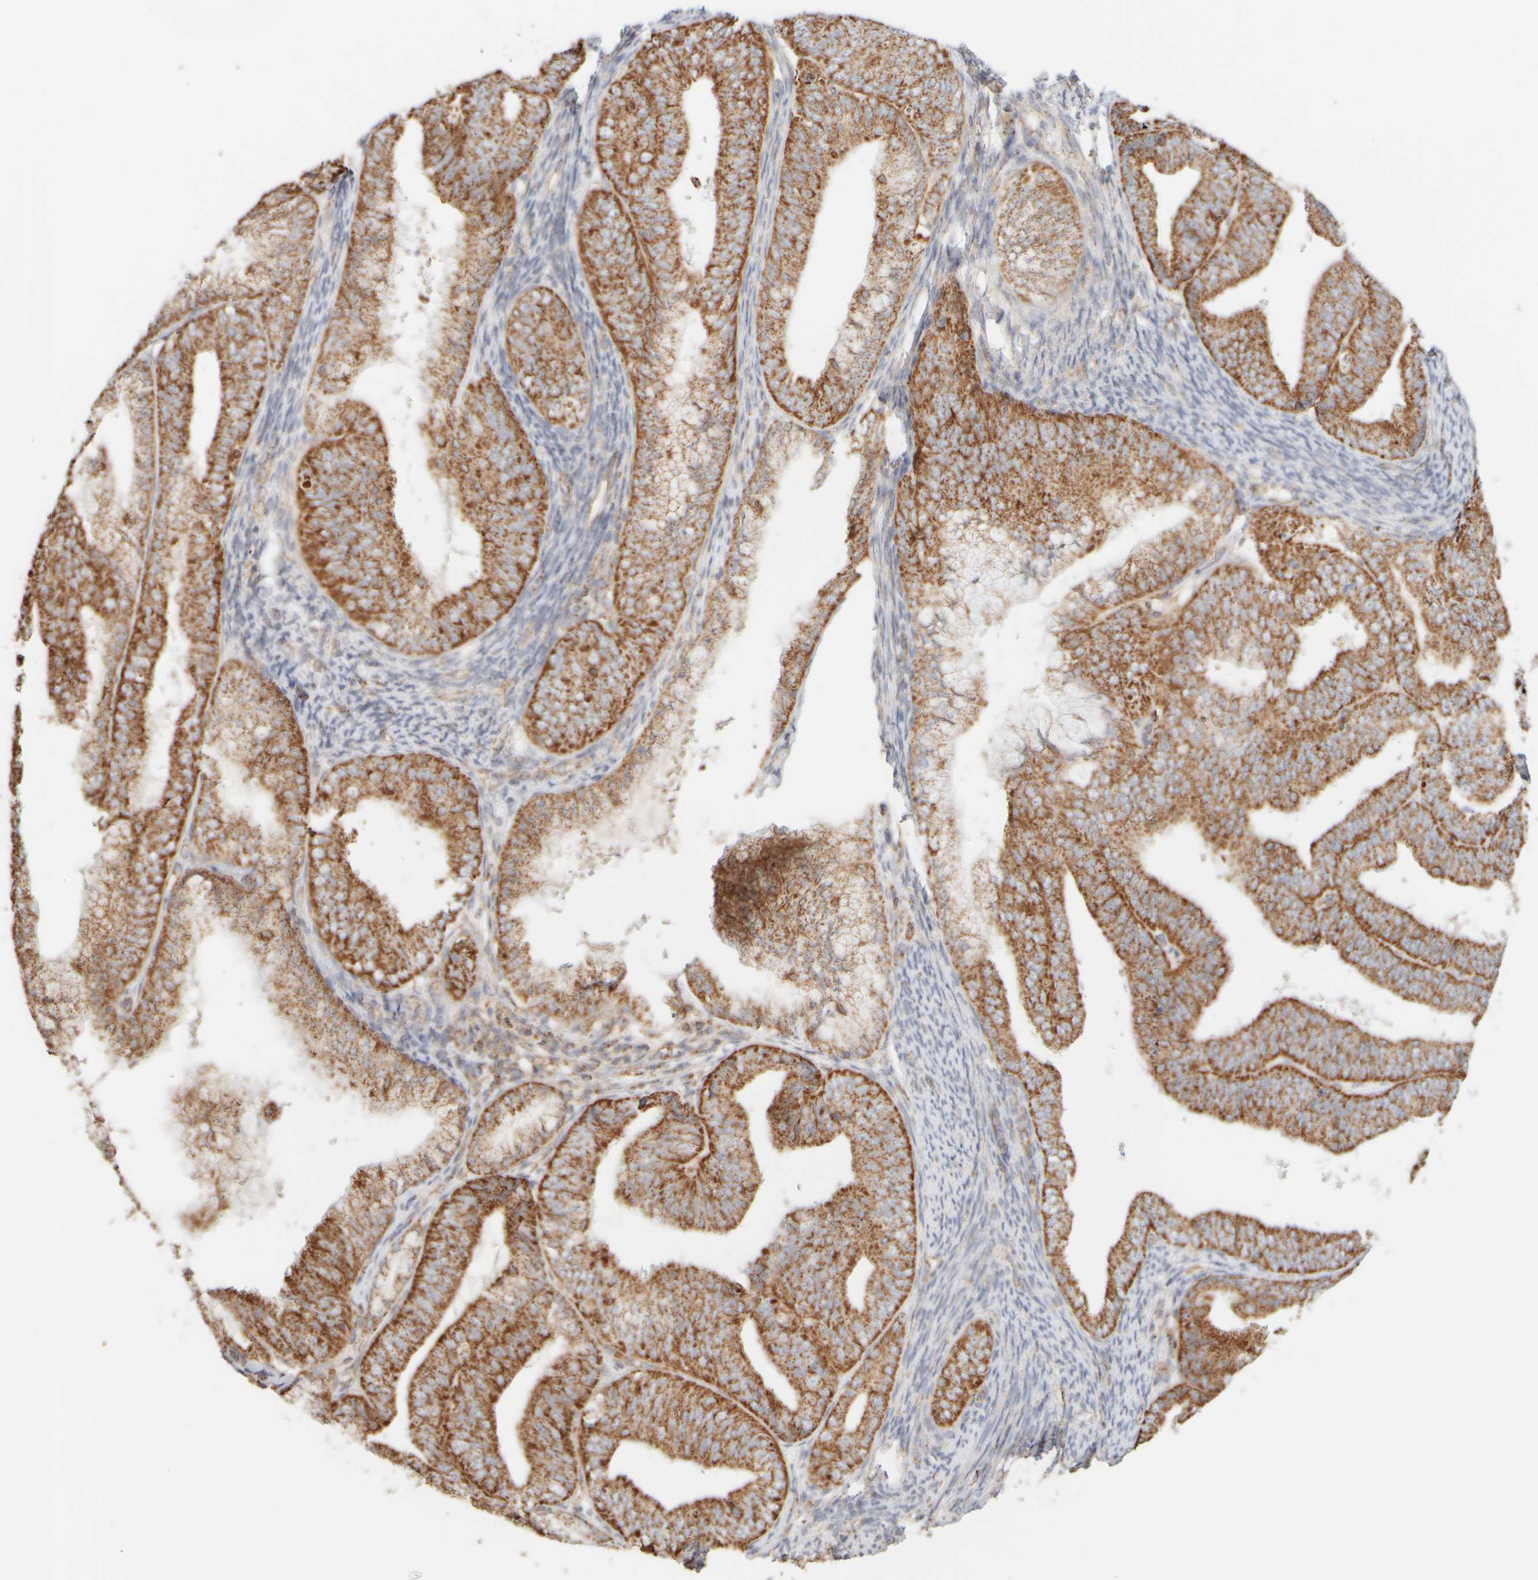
{"staining": {"intensity": "moderate", "quantity": ">75%", "location": "cytoplasmic/membranous"}, "tissue": "endometrial cancer", "cell_type": "Tumor cells", "image_type": "cancer", "snomed": [{"axis": "morphology", "description": "Adenocarcinoma, NOS"}, {"axis": "topography", "description": "Endometrium"}], "caption": "Tumor cells exhibit medium levels of moderate cytoplasmic/membranous positivity in approximately >75% of cells in endometrial cancer. (DAB = brown stain, brightfield microscopy at high magnification).", "gene": "APBB2", "patient": {"sex": "female", "age": 63}}